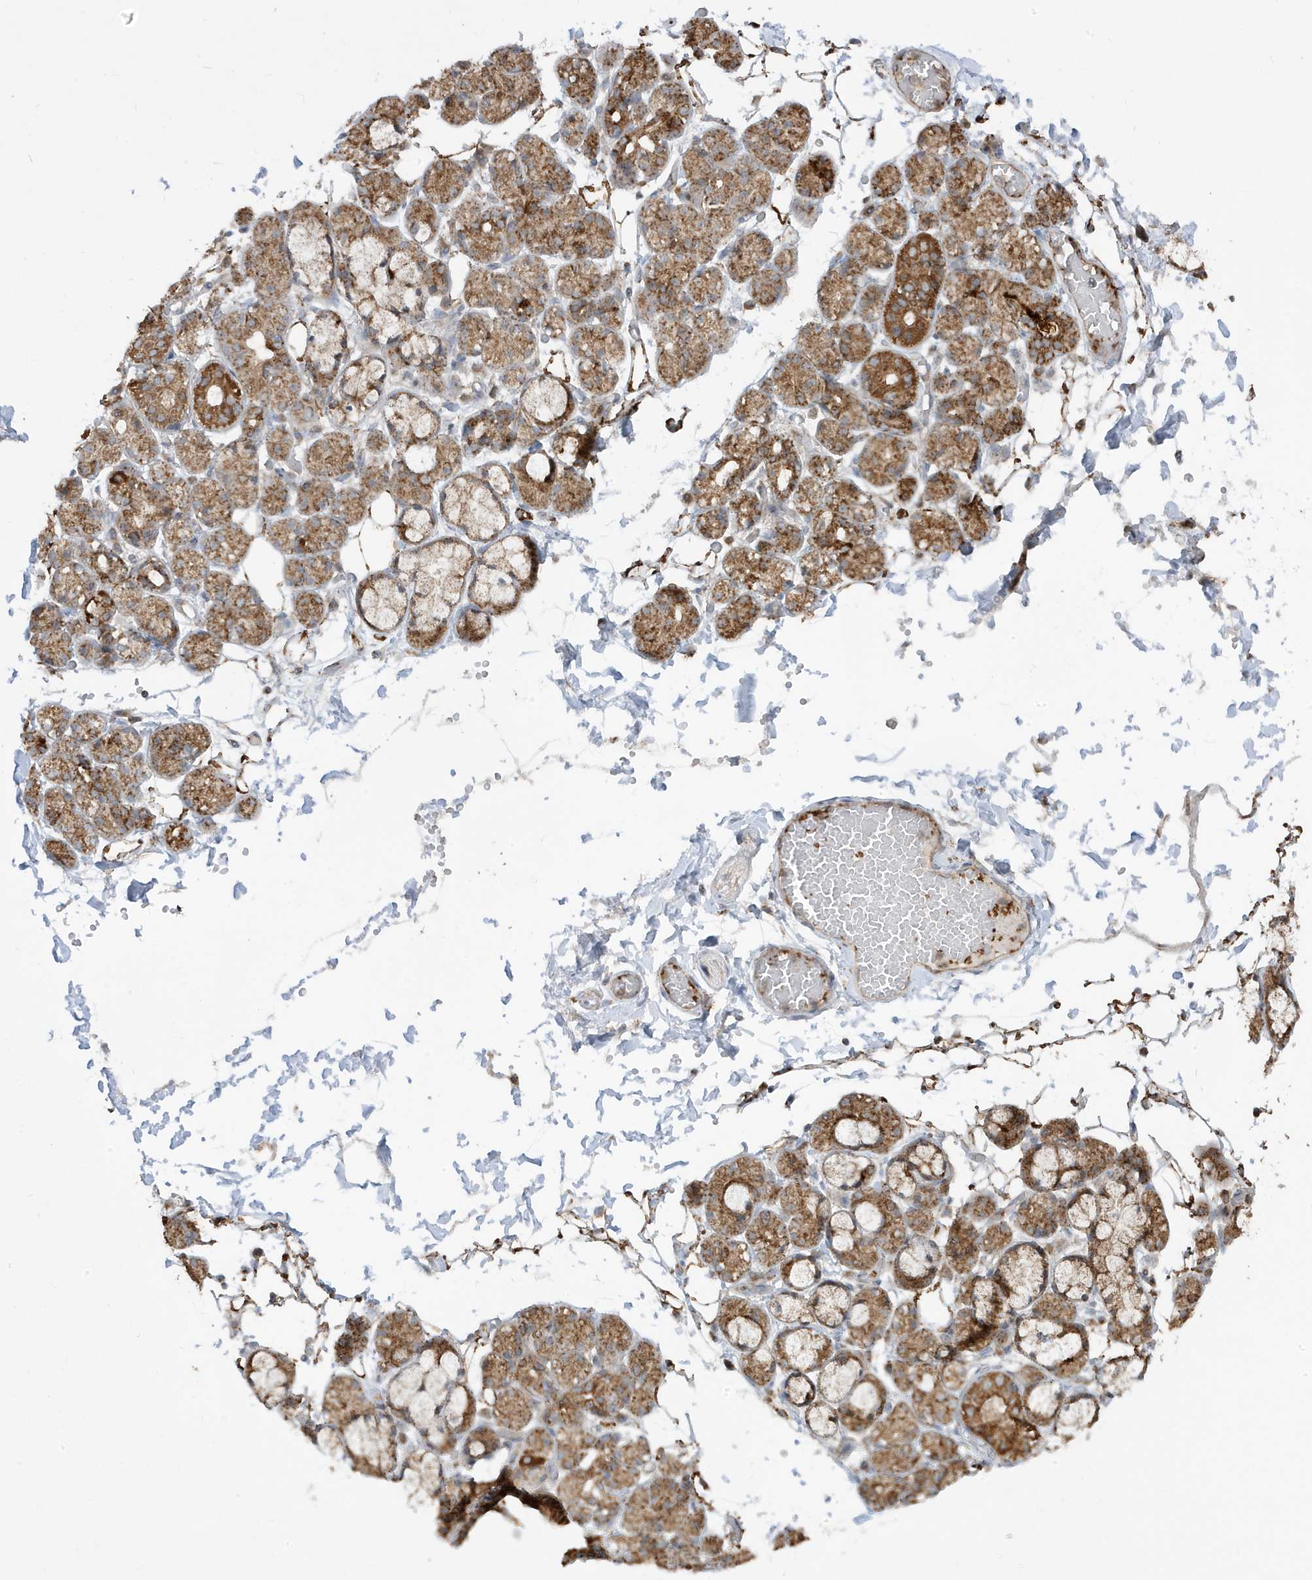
{"staining": {"intensity": "moderate", "quantity": ">75%", "location": "cytoplasmic/membranous"}, "tissue": "salivary gland", "cell_type": "Glandular cells", "image_type": "normal", "snomed": [{"axis": "morphology", "description": "Normal tissue, NOS"}, {"axis": "topography", "description": "Salivary gland"}], "caption": "Protein expression analysis of normal salivary gland exhibits moderate cytoplasmic/membranous staining in about >75% of glandular cells.", "gene": "CLUAP1", "patient": {"sex": "male", "age": 63}}